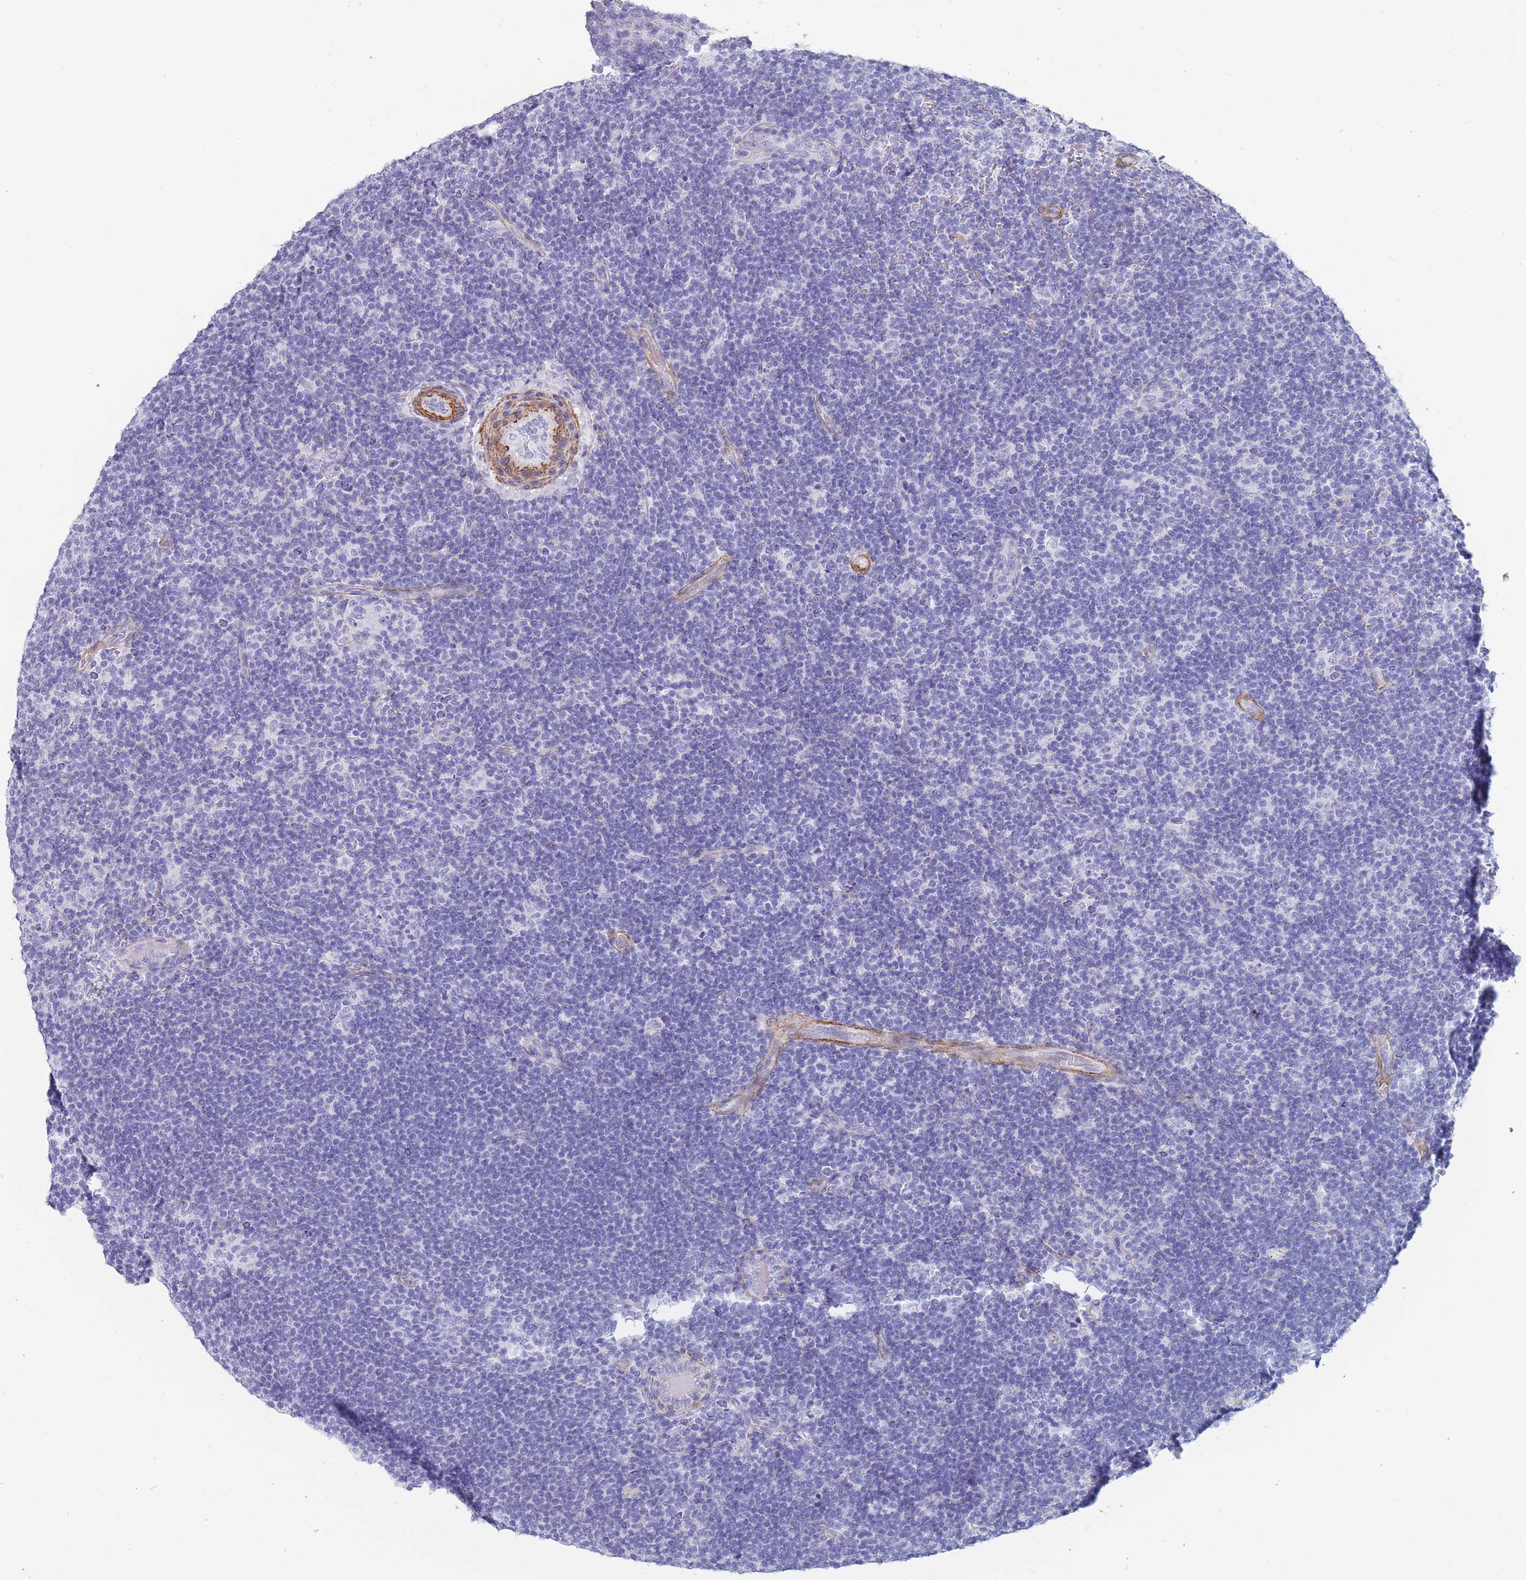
{"staining": {"intensity": "negative", "quantity": "none", "location": "none"}, "tissue": "lymphoma", "cell_type": "Tumor cells", "image_type": "cancer", "snomed": [{"axis": "morphology", "description": "Hodgkin's disease, NOS"}, {"axis": "topography", "description": "Lymph node"}], "caption": "There is no significant expression in tumor cells of Hodgkin's disease.", "gene": "FPGS", "patient": {"sex": "female", "age": 57}}